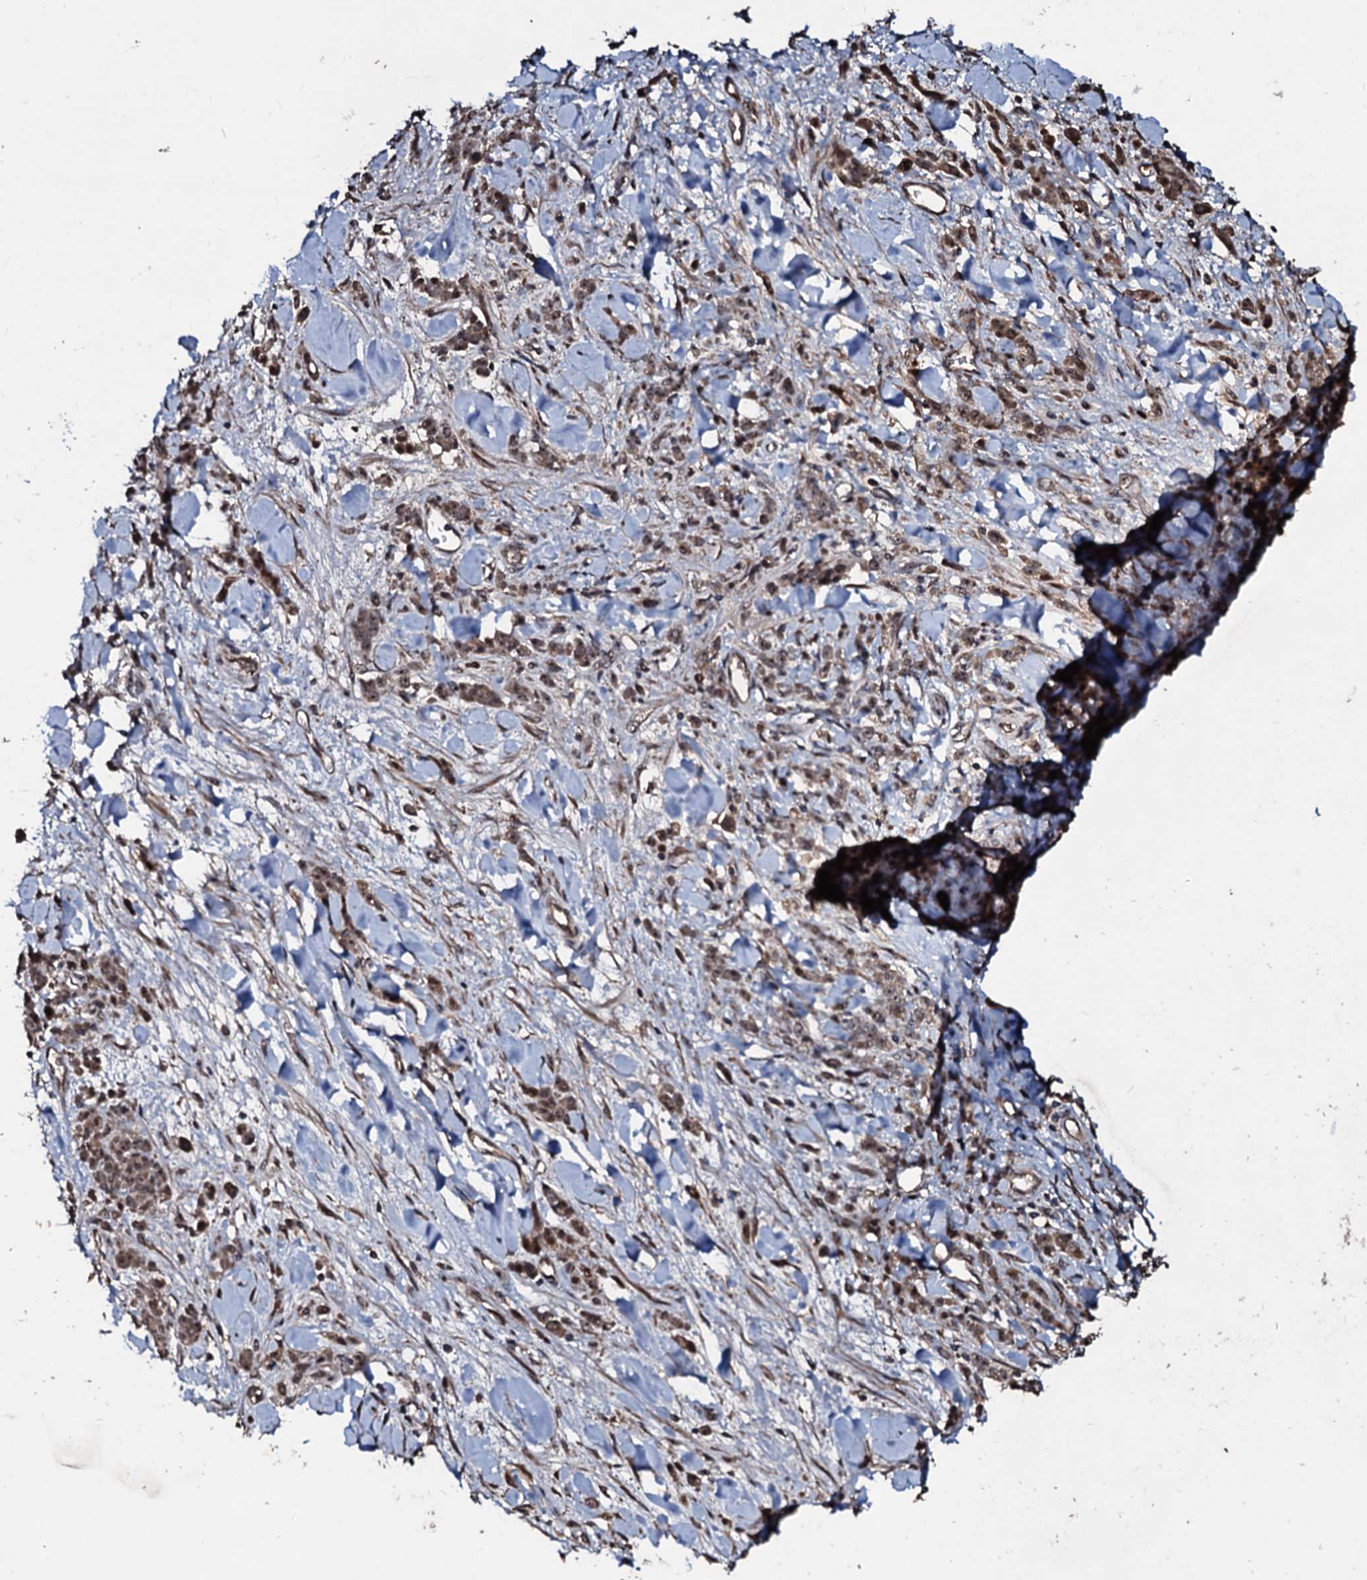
{"staining": {"intensity": "moderate", "quantity": ">75%", "location": "cytoplasmic/membranous,nuclear"}, "tissue": "stomach cancer", "cell_type": "Tumor cells", "image_type": "cancer", "snomed": [{"axis": "morphology", "description": "Normal tissue, NOS"}, {"axis": "morphology", "description": "Adenocarcinoma, NOS"}, {"axis": "topography", "description": "Stomach"}], "caption": "This is an image of immunohistochemistry staining of stomach cancer (adenocarcinoma), which shows moderate staining in the cytoplasmic/membranous and nuclear of tumor cells.", "gene": "SUPT7L", "patient": {"sex": "male", "age": 82}}